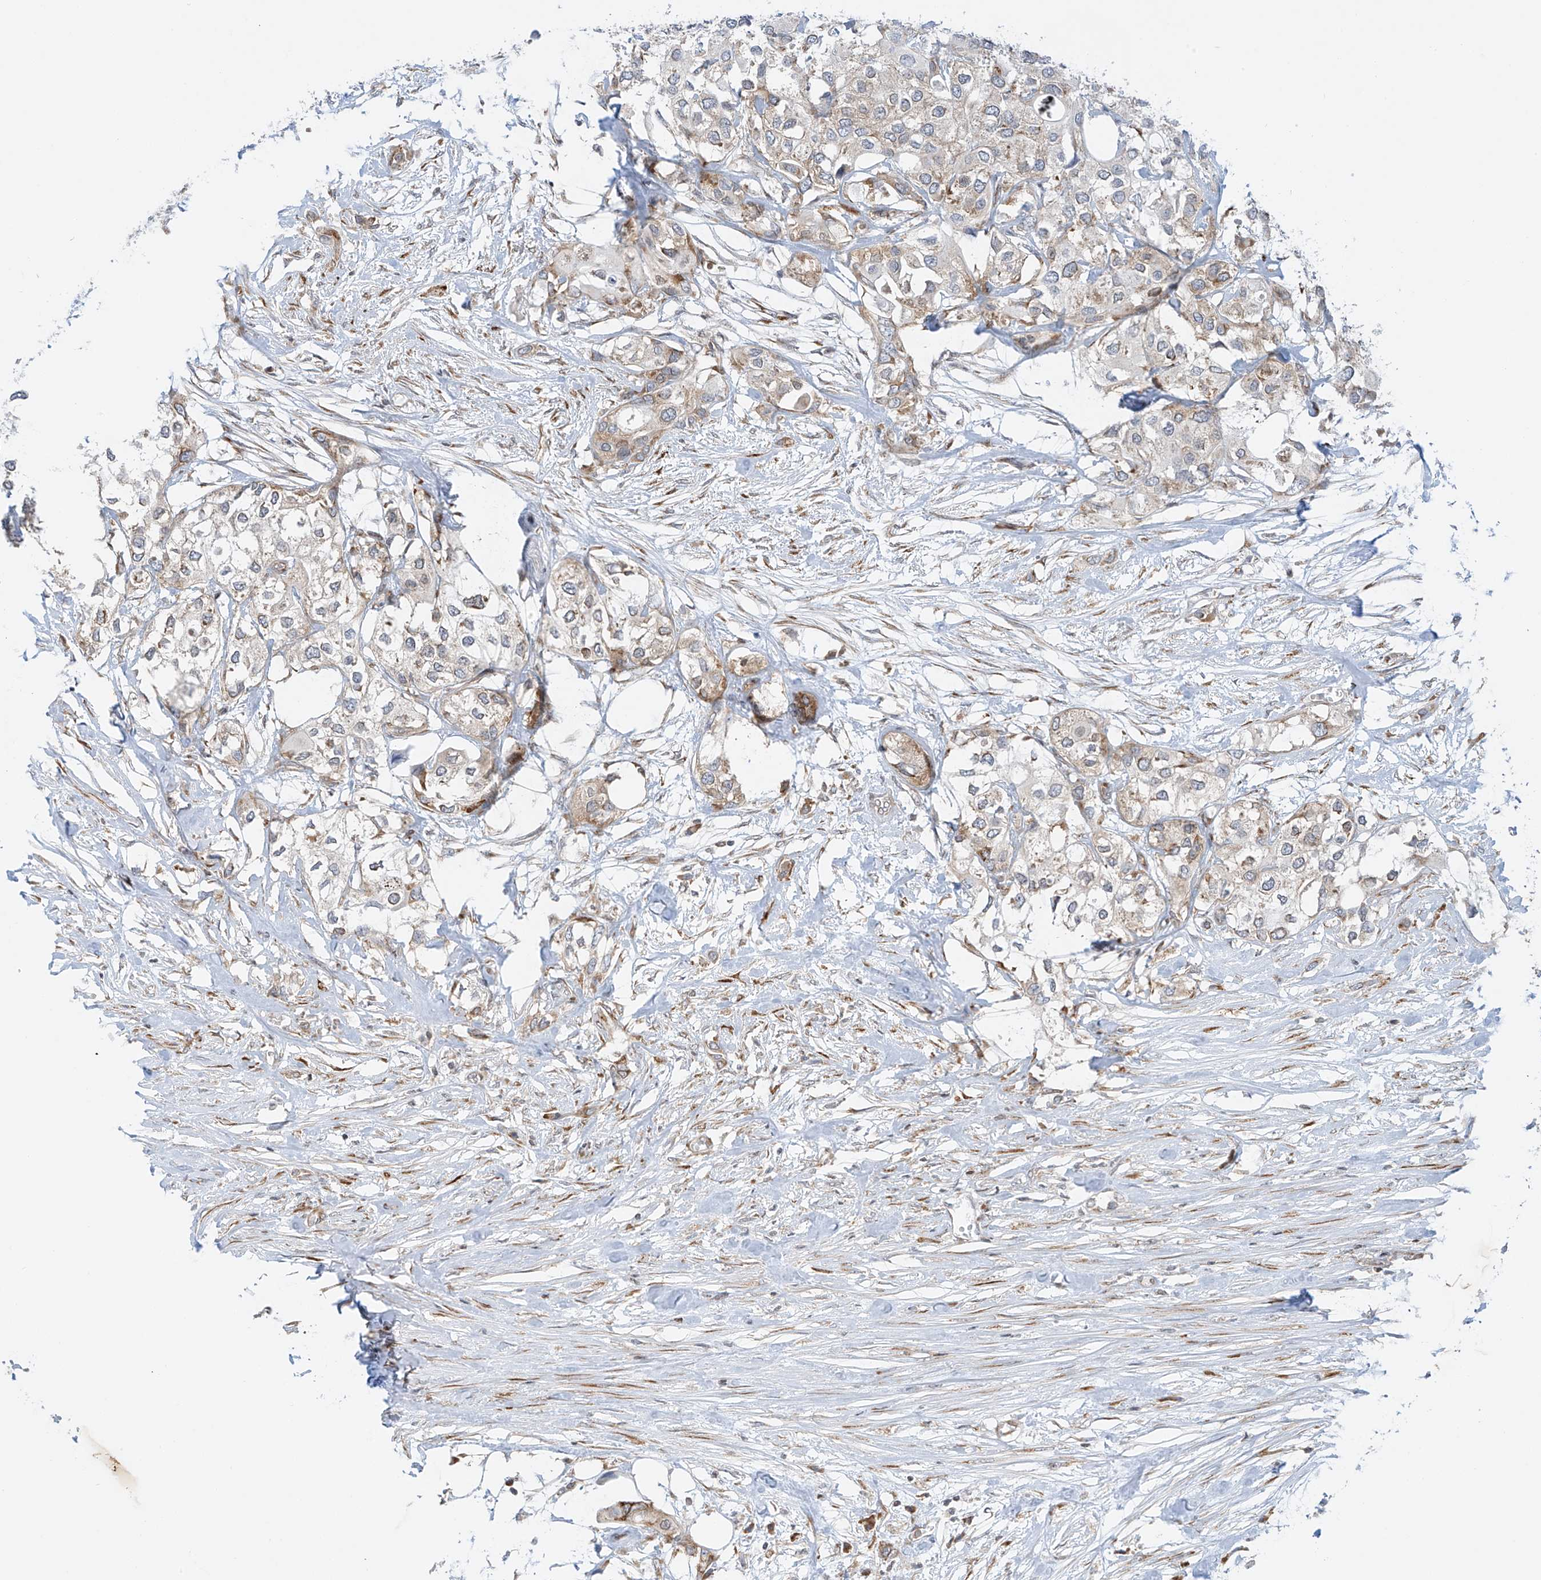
{"staining": {"intensity": "weak", "quantity": "<25%", "location": "cytoplasmic/membranous"}, "tissue": "urothelial cancer", "cell_type": "Tumor cells", "image_type": "cancer", "snomed": [{"axis": "morphology", "description": "Urothelial carcinoma, High grade"}, {"axis": "topography", "description": "Urinary bladder"}], "caption": "High magnification brightfield microscopy of urothelial cancer stained with DAB (brown) and counterstained with hematoxylin (blue): tumor cells show no significant expression. Nuclei are stained in blue.", "gene": "EDF1", "patient": {"sex": "male", "age": 64}}